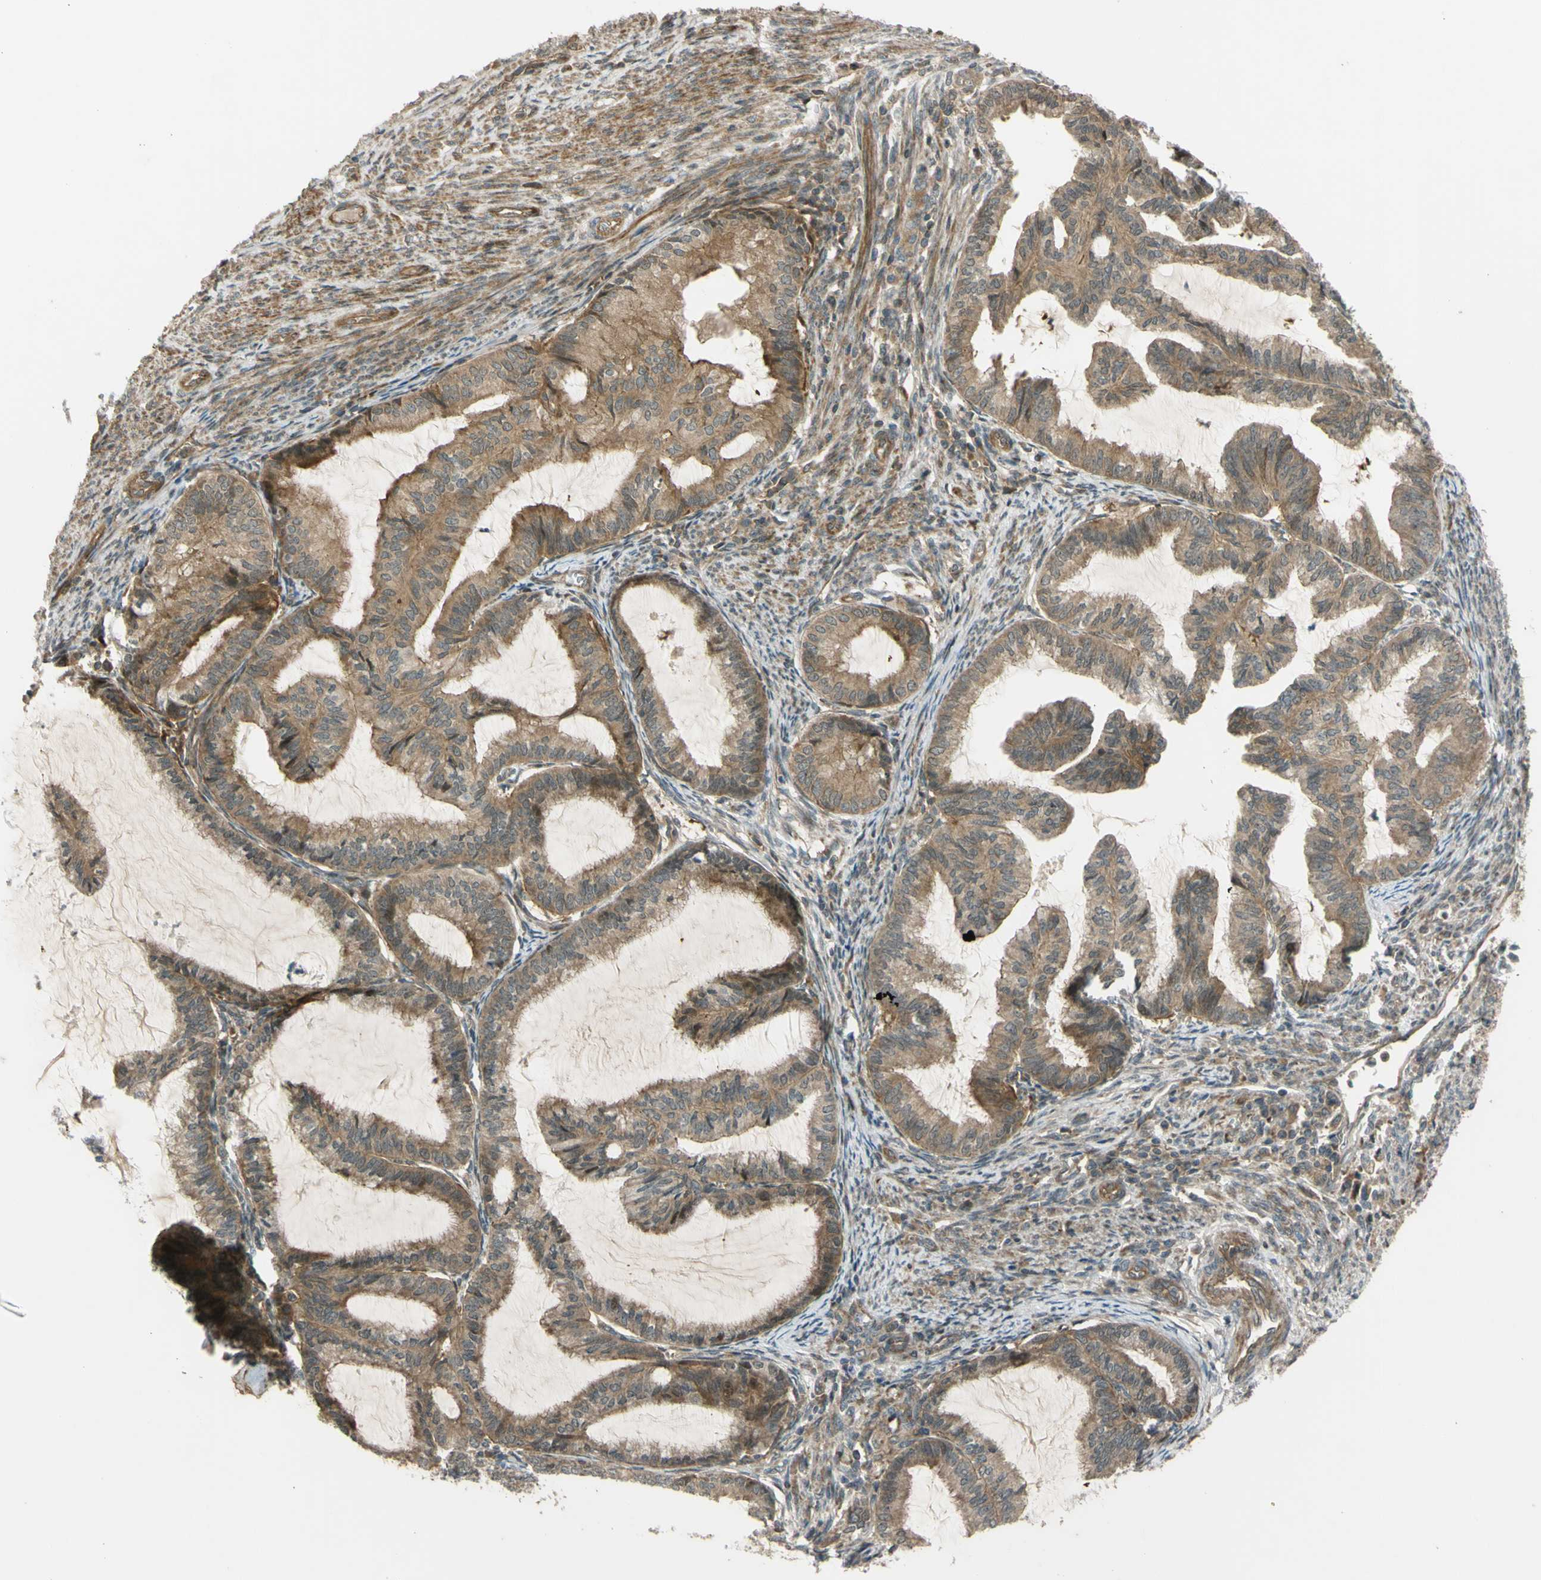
{"staining": {"intensity": "moderate", "quantity": ">75%", "location": "cytoplasmic/membranous"}, "tissue": "cervical cancer", "cell_type": "Tumor cells", "image_type": "cancer", "snomed": [{"axis": "morphology", "description": "Normal tissue, NOS"}, {"axis": "morphology", "description": "Adenocarcinoma, NOS"}, {"axis": "topography", "description": "Cervix"}, {"axis": "topography", "description": "Endometrium"}], "caption": "Moderate cytoplasmic/membranous protein positivity is appreciated in about >75% of tumor cells in cervical cancer. Immunohistochemistry stains the protein of interest in brown and the nuclei are stained blue.", "gene": "FLII", "patient": {"sex": "female", "age": 86}}